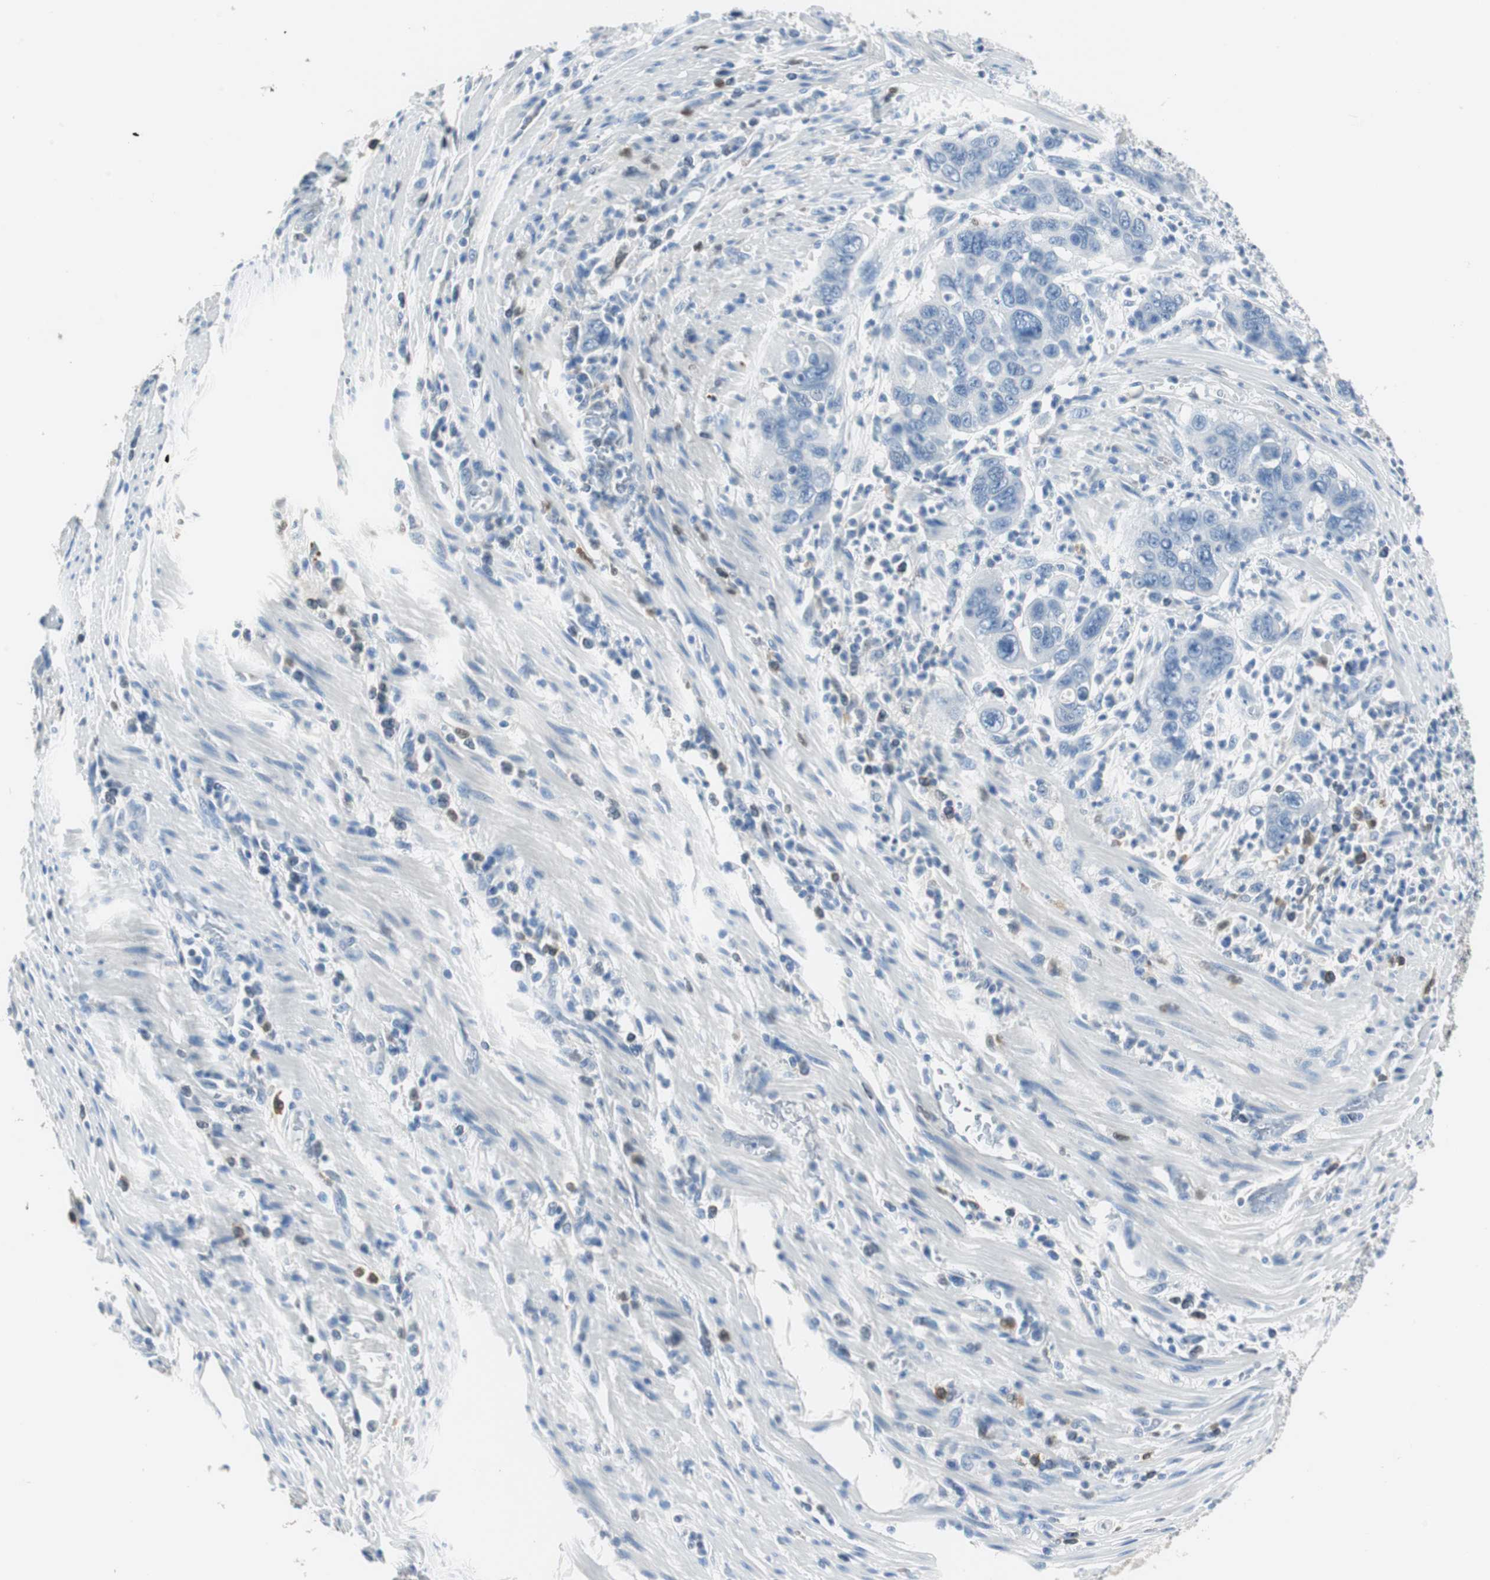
{"staining": {"intensity": "negative", "quantity": "none", "location": "none"}, "tissue": "pancreatic cancer", "cell_type": "Tumor cells", "image_type": "cancer", "snomed": [{"axis": "morphology", "description": "Adenocarcinoma, NOS"}, {"axis": "topography", "description": "Pancreas"}], "caption": "An immunohistochemistry (IHC) image of pancreatic cancer is shown. There is no staining in tumor cells of pancreatic cancer.", "gene": "FBP1", "patient": {"sex": "female", "age": 71}}